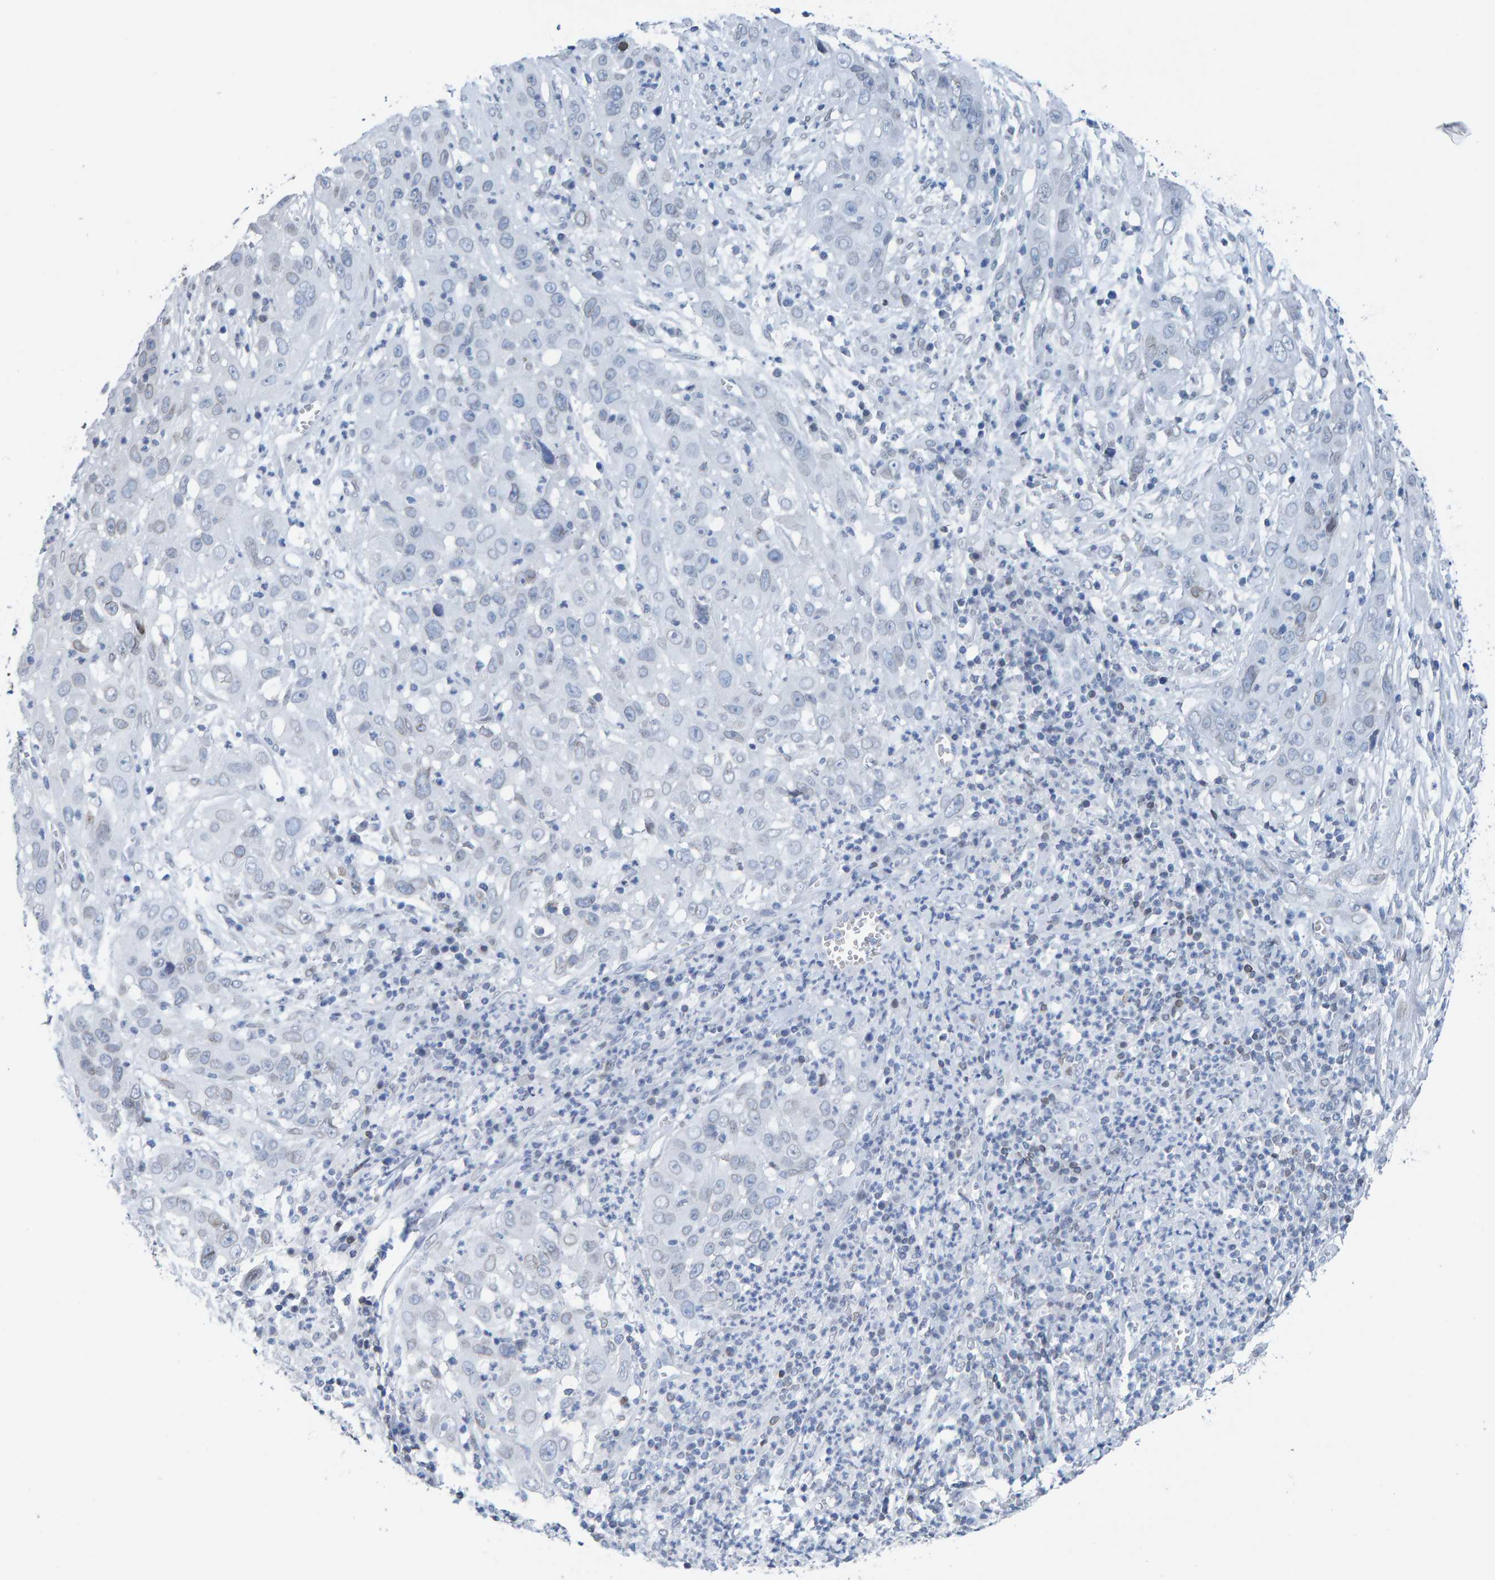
{"staining": {"intensity": "negative", "quantity": "none", "location": "none"}, "tissue": "cervical cancer", "cell_type": "Tumor cells", "image_type": "cancer", "snomed": [{"axis": "morphology", "description": "Squamous cell carcinoma, NOS"}, {"axis": "topography", "description": "Cervix"}], "caption": "Human cervical squamous cell carcinoma stained for a protein using immunohistochemistry reveals no positivity in tumor cells.", "gene": "LMNB2", "patient": {"sex": "female", "age": 32}}